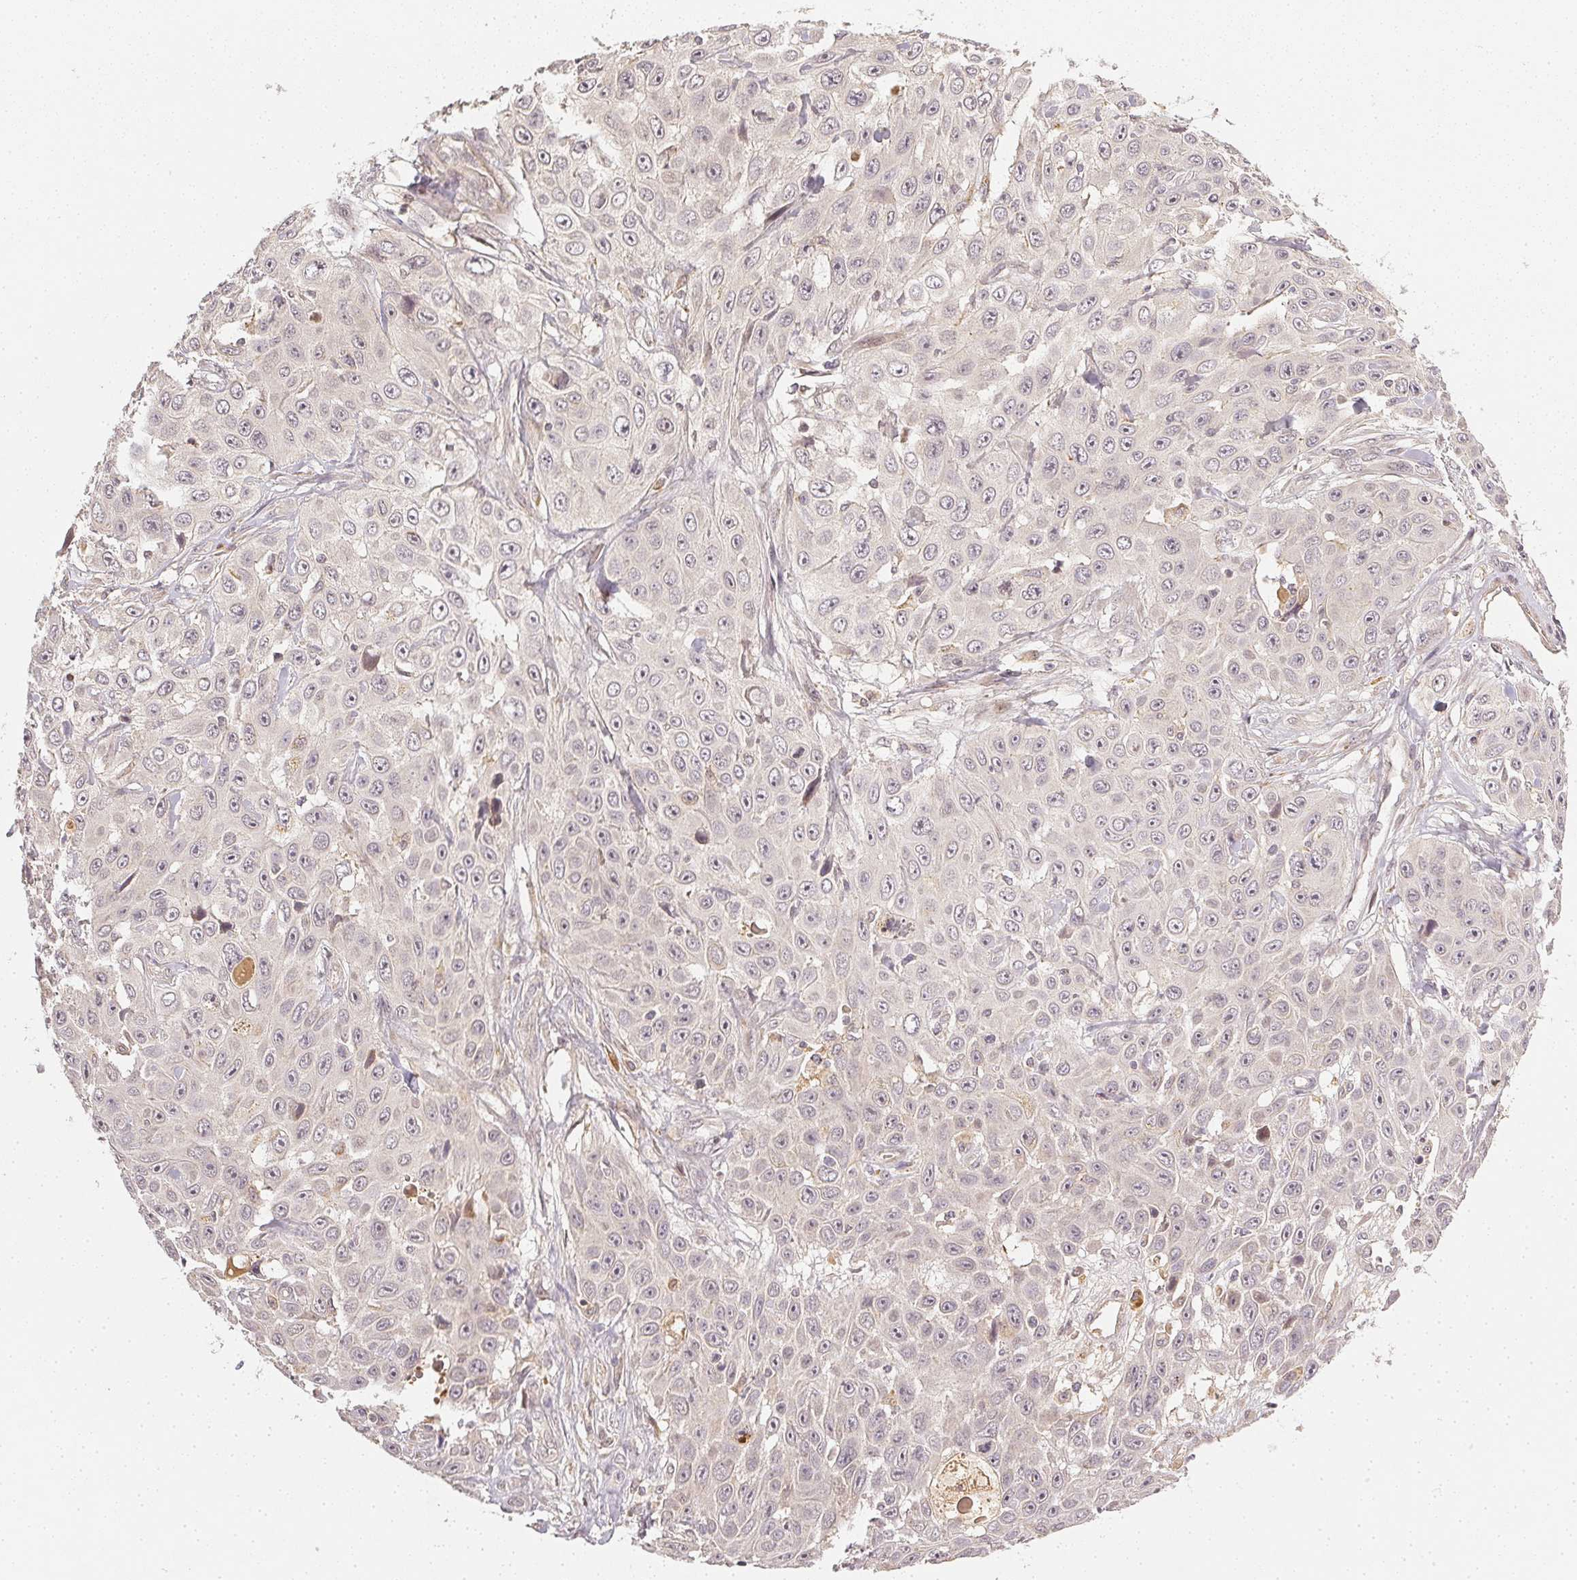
{"staining": {"intensity": "negative", "quantity": "none", "location": "none"}, "tissue": "skin cancer", "cell_type": "Tumor cells", "image_type": "cancer", "snomed": [{"axis": "morphology", "description": "Squamous cell carcinoma, NOS"}, {"axis": "topography", "description": "Skin"}], "caption": "Protein analysis of skin cancer (squamous cell carcinoma) reveals no significant positivity in tumor cells.", "gene": "SERPINE1", "patient": {"sex": "male", "age": 82}}